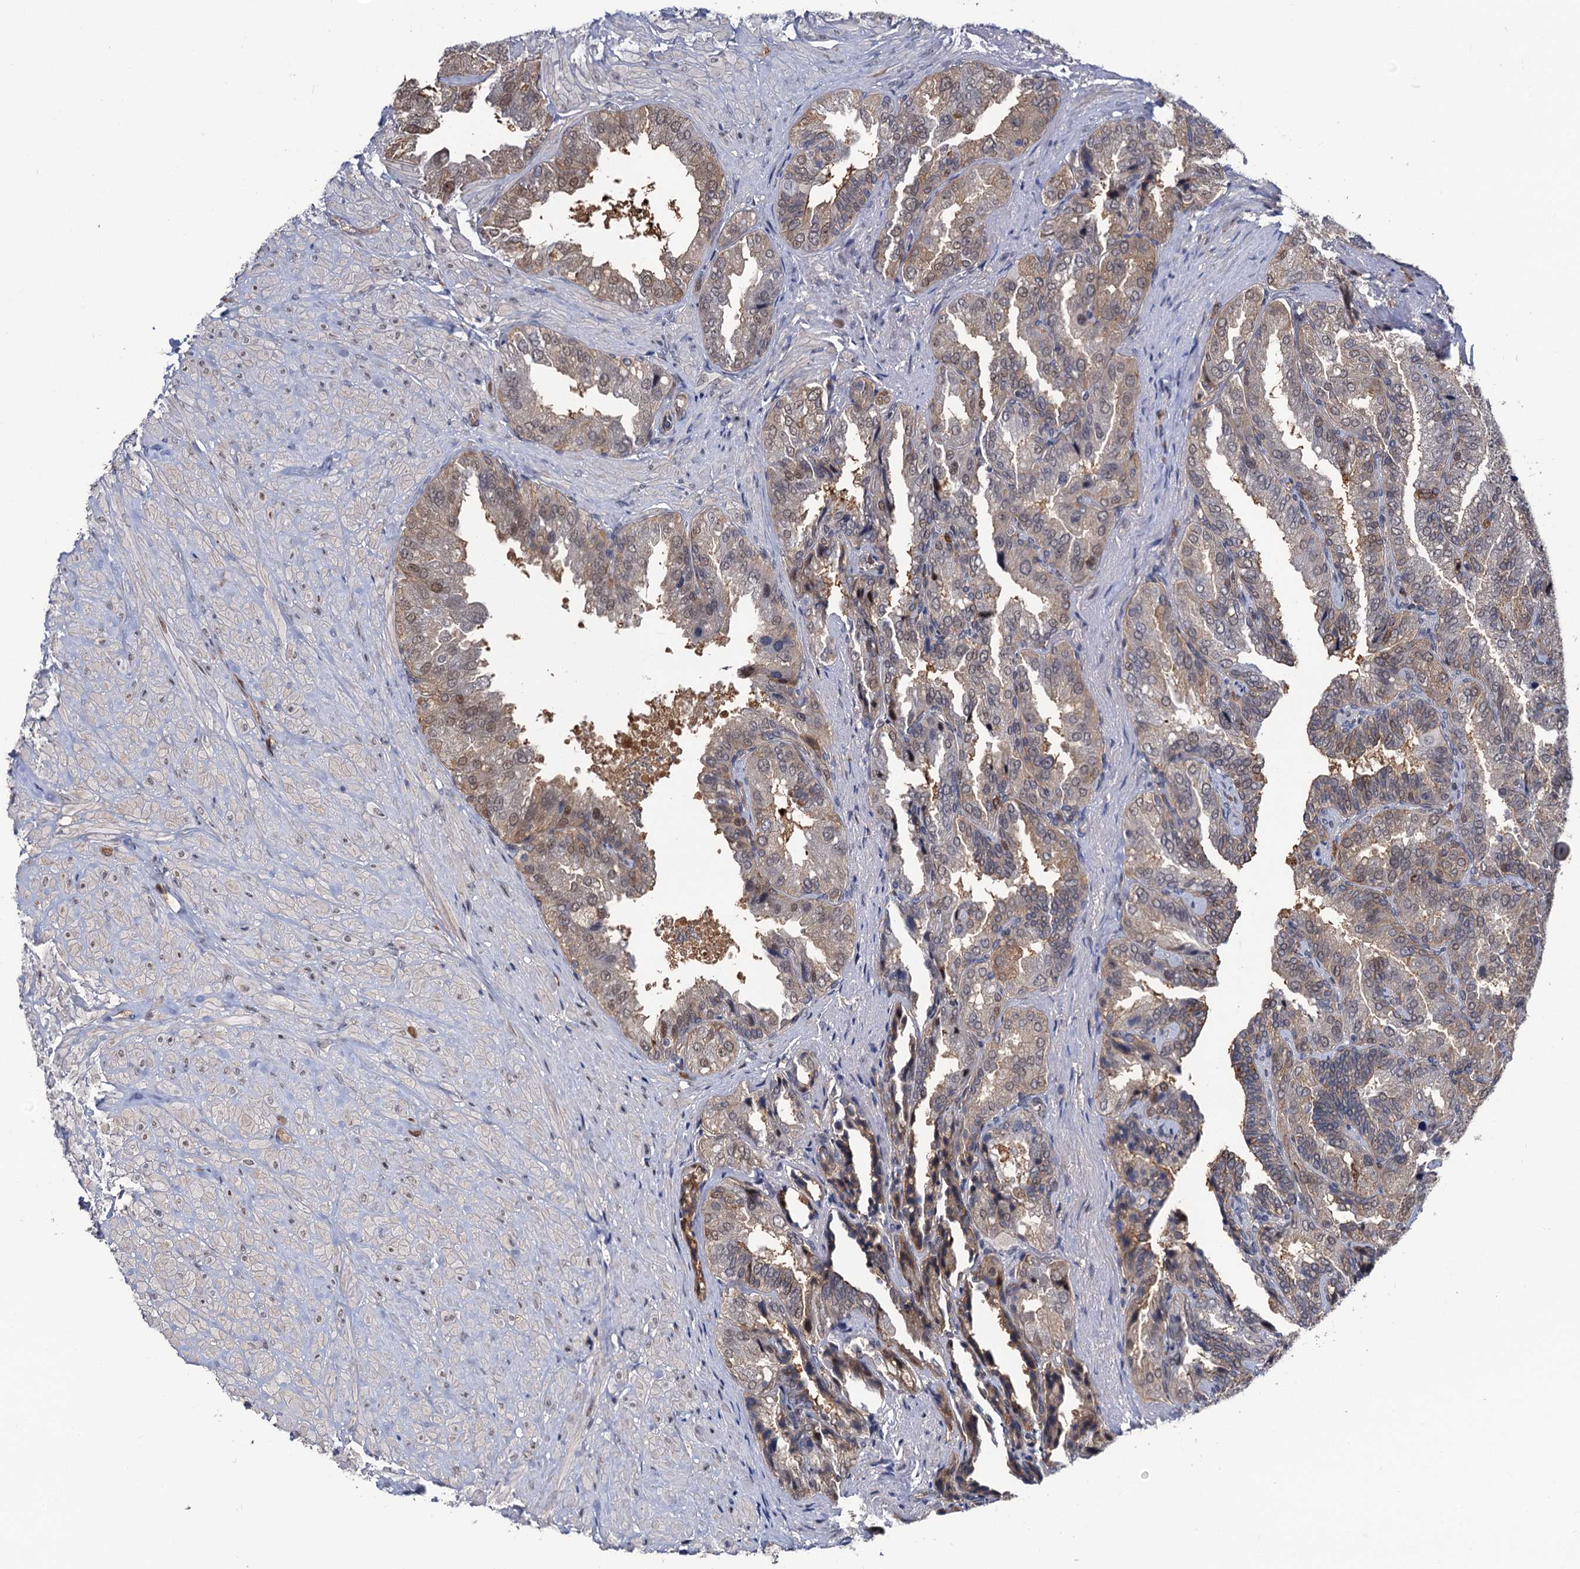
{"staining": {"intensity": "moderate", "quantity": "<25%", "location": "cytoplasmic/membranous,nuclear"}, "tissue": "seminal vesicle", "cell_type": "Glandular cells", "image_type": "normal", "snomed": [{"axis": "morphology", "description": "Normal tissue, NOS"}, {"axis": "topography", "description": "Seminal veicle"}, {"axis": "topography", "description": "Peripheral nerve tissue"}], "caption": "Glandular cells demonstrate low levels of moderate cytoplasmic/membranous,nuclear expression in about <25% of cells in normal seminal vesicle. (brown staining indicates protein expression, while blue staining denotes nuclei).", "gene": "CDC23", "patient": {"sex": "male", "age": 63}}